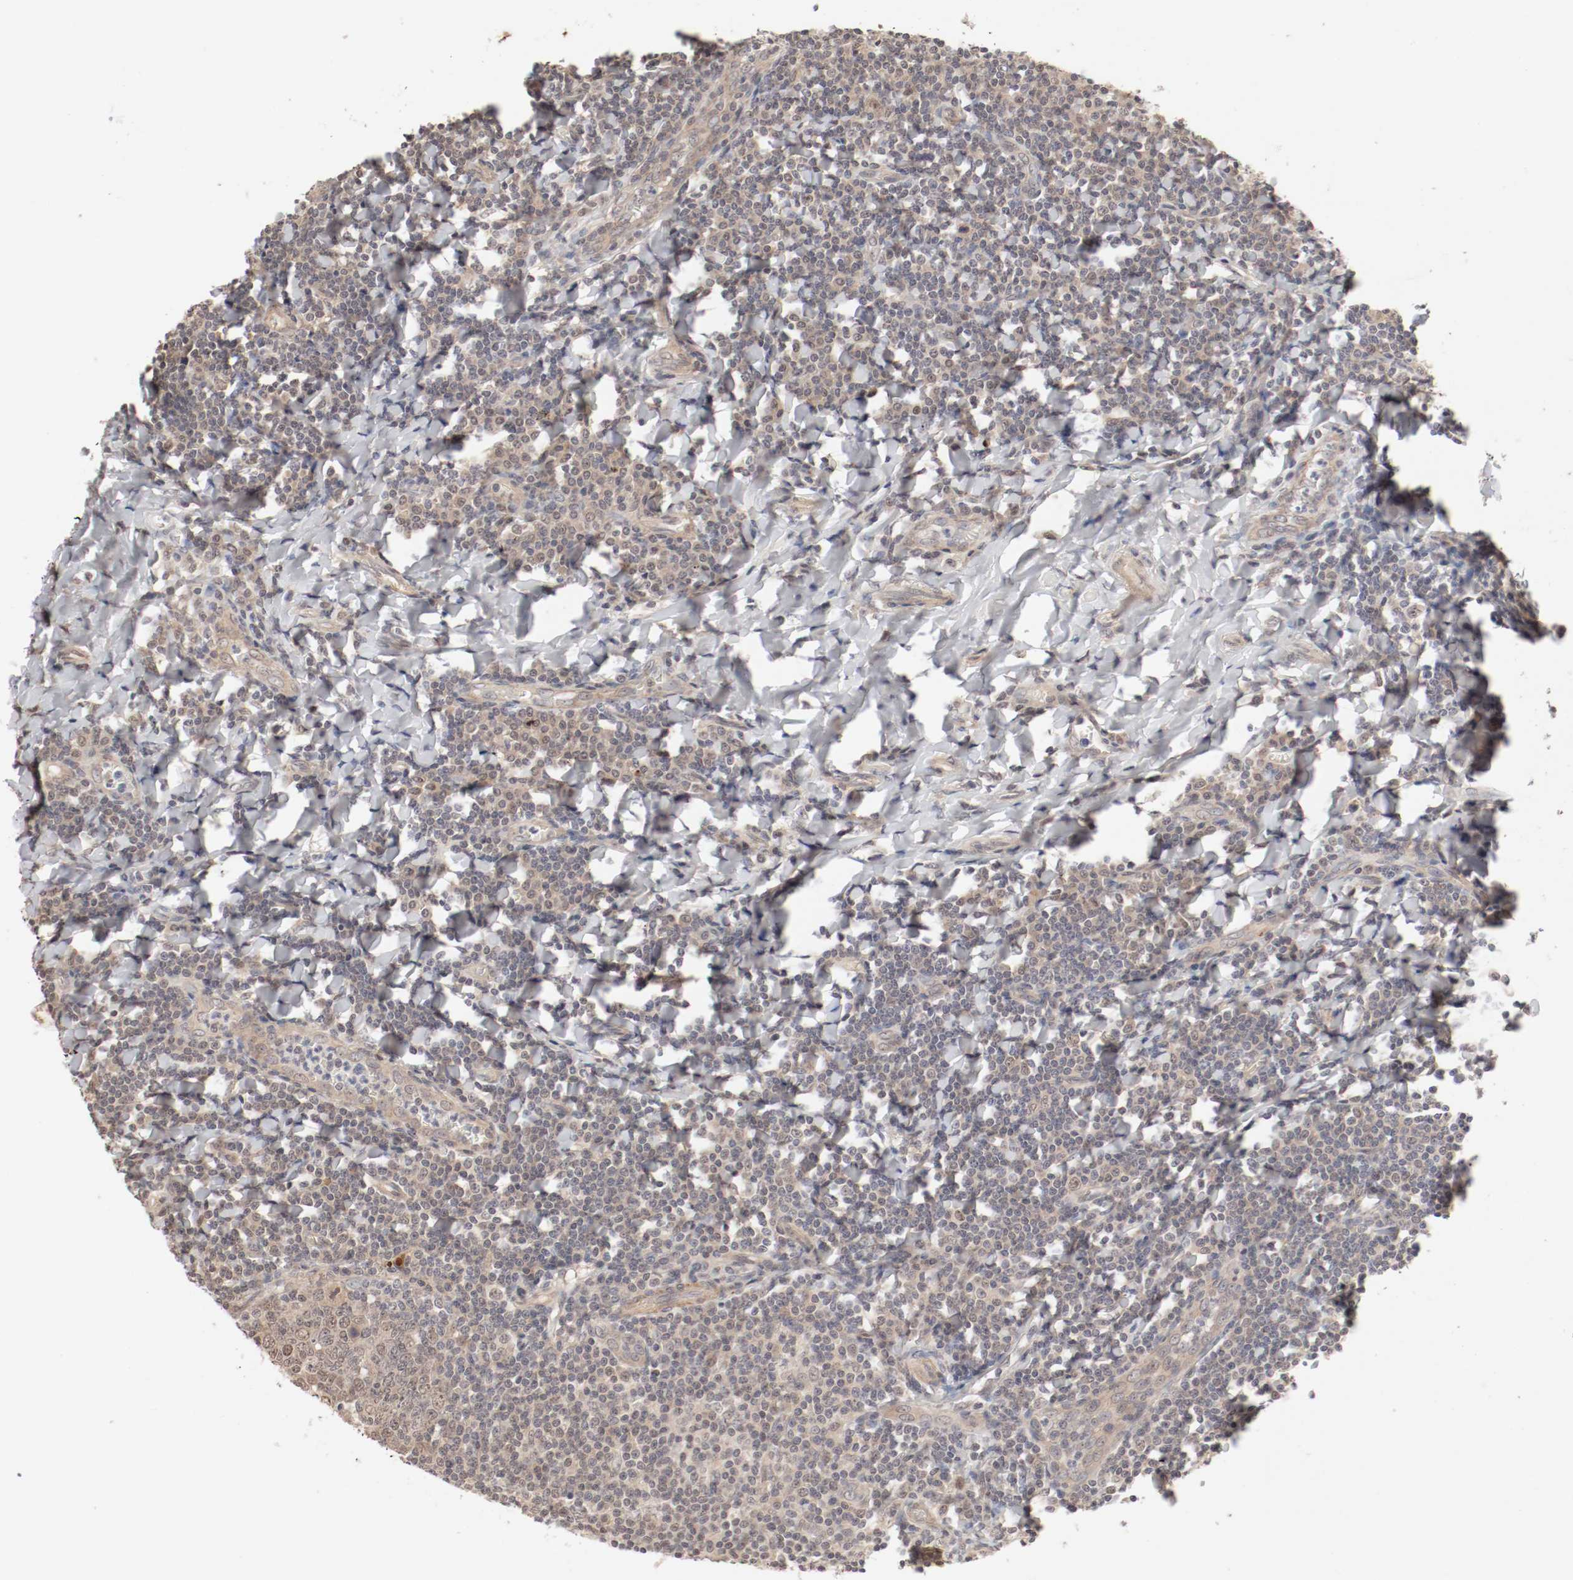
{"staining": {"intensity": "weak", "quantity": ">75%", "location": "cytoplasmic/membranous,nuclear"}, "tissue": "tonsil", "cell_type": "Germinal center cells", "image_type": "normal", "snomed": [{"axis": "morphology", "description": "Normal tissue, NOS"}, {"axis": "topography", "description": "Tonsil"}], "caption": "Immunohistochemistry image of benign tonsil: tonsil stained using immunohistochemistry reveals low levels of weak protein expression localized specifically in the cytoplasmic/membranous,nuclear of germinal center cells, appearing as a cytoplasmic/membranous,nuclear brown color.", "gene": "CSNK2B", "patient": {"sex": "male", "age": 31}}